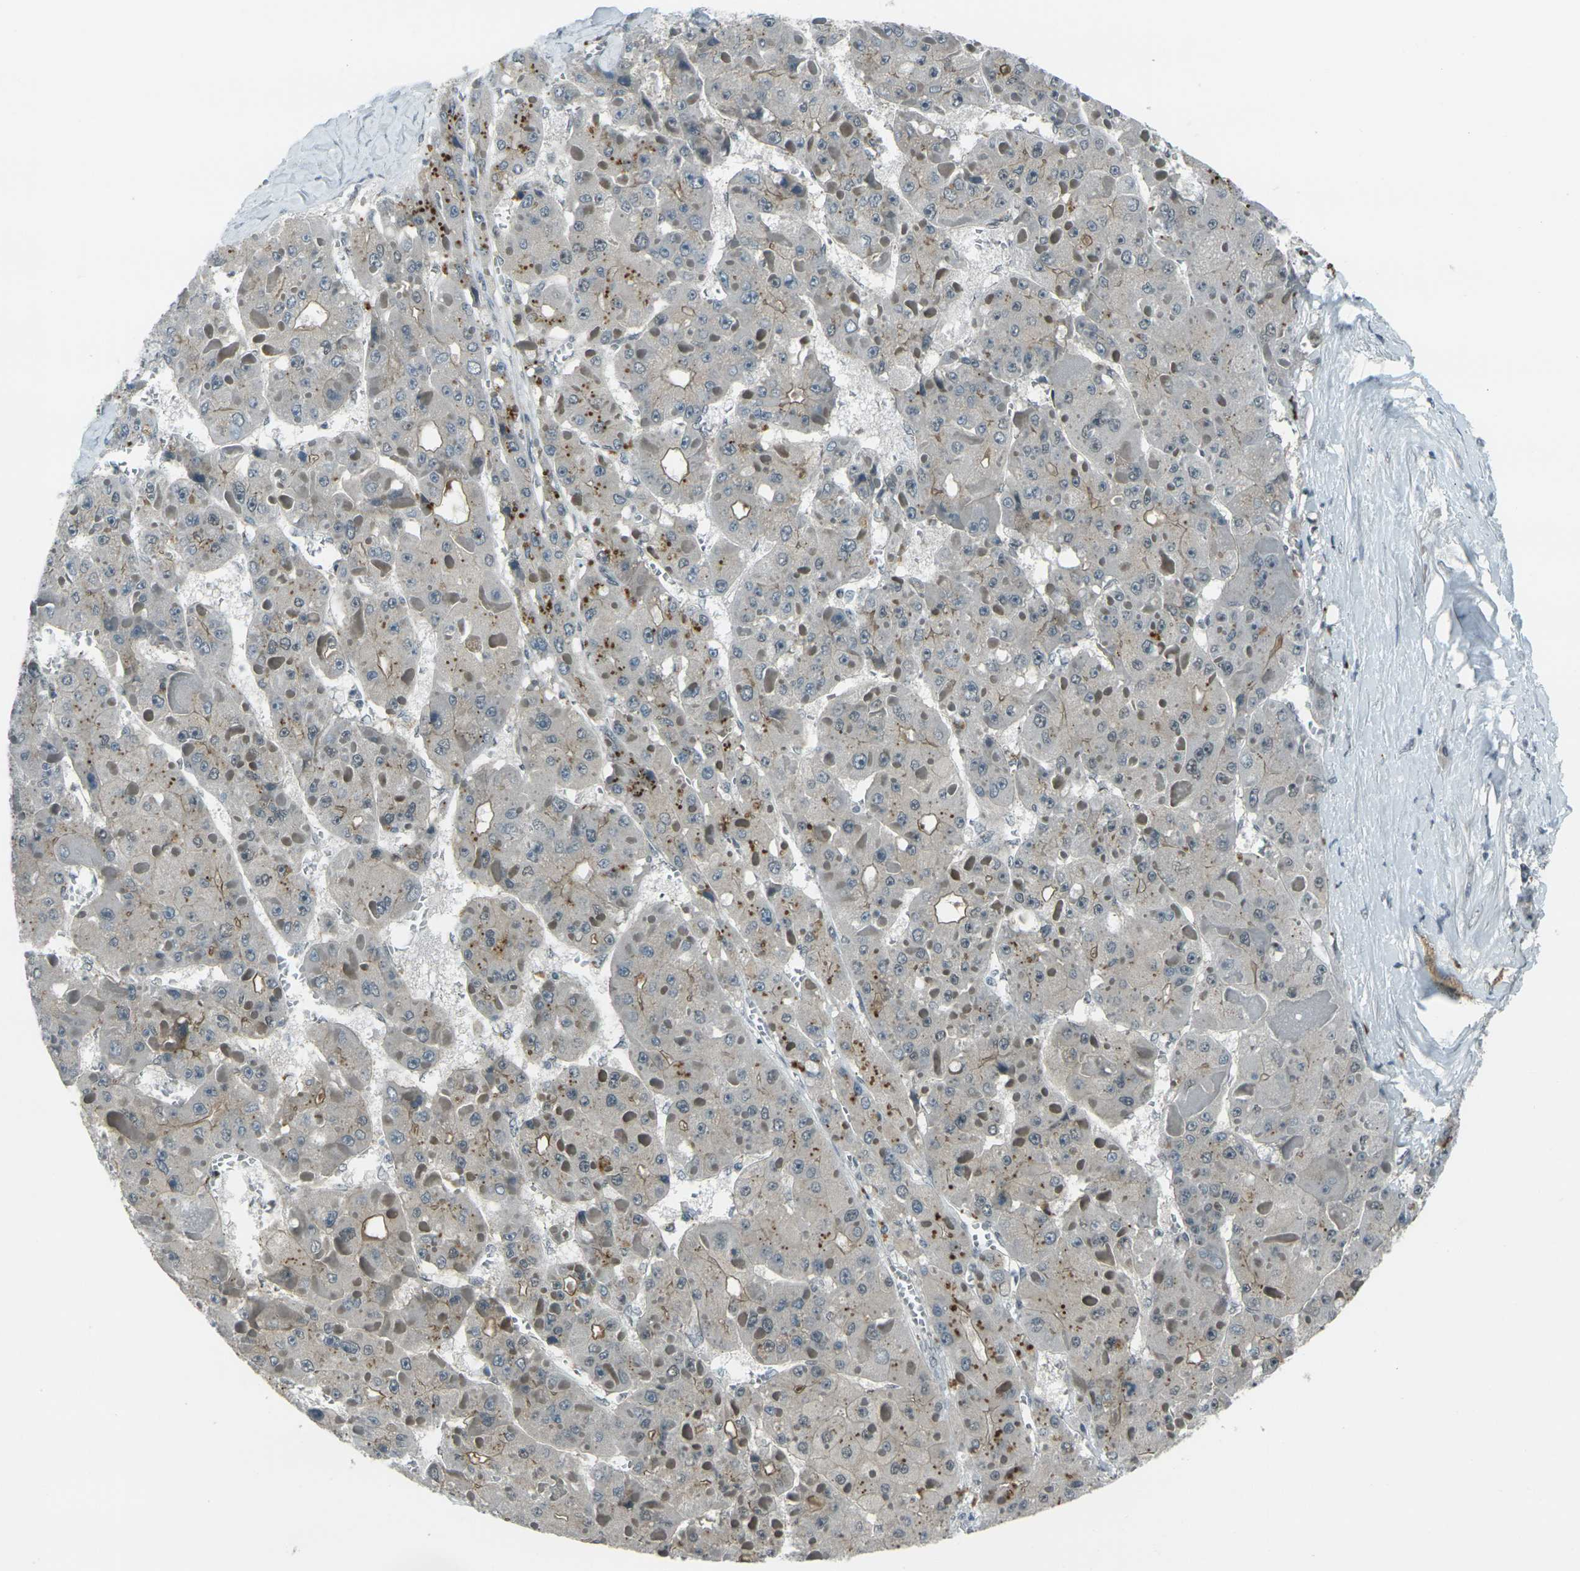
{"staining": {"intensity": "negative", "quantity": "none", "location": "none"}, "tissue": "liver cancer", "cell_type": "Tumor cells", "image_type": "cancer", "snomed": [{"axis": "morphology", "description": "Carcinoma, Hepatocellular, NOS"}, {"axis": "topography", "description": "Liver"}], "caption": "Protein analysis of hepatocellular carcinoma (liver) exhibits no significant staining in tumor cells.", "gene": "GPR19", "patient": {"sex": "female", "age": 73}}